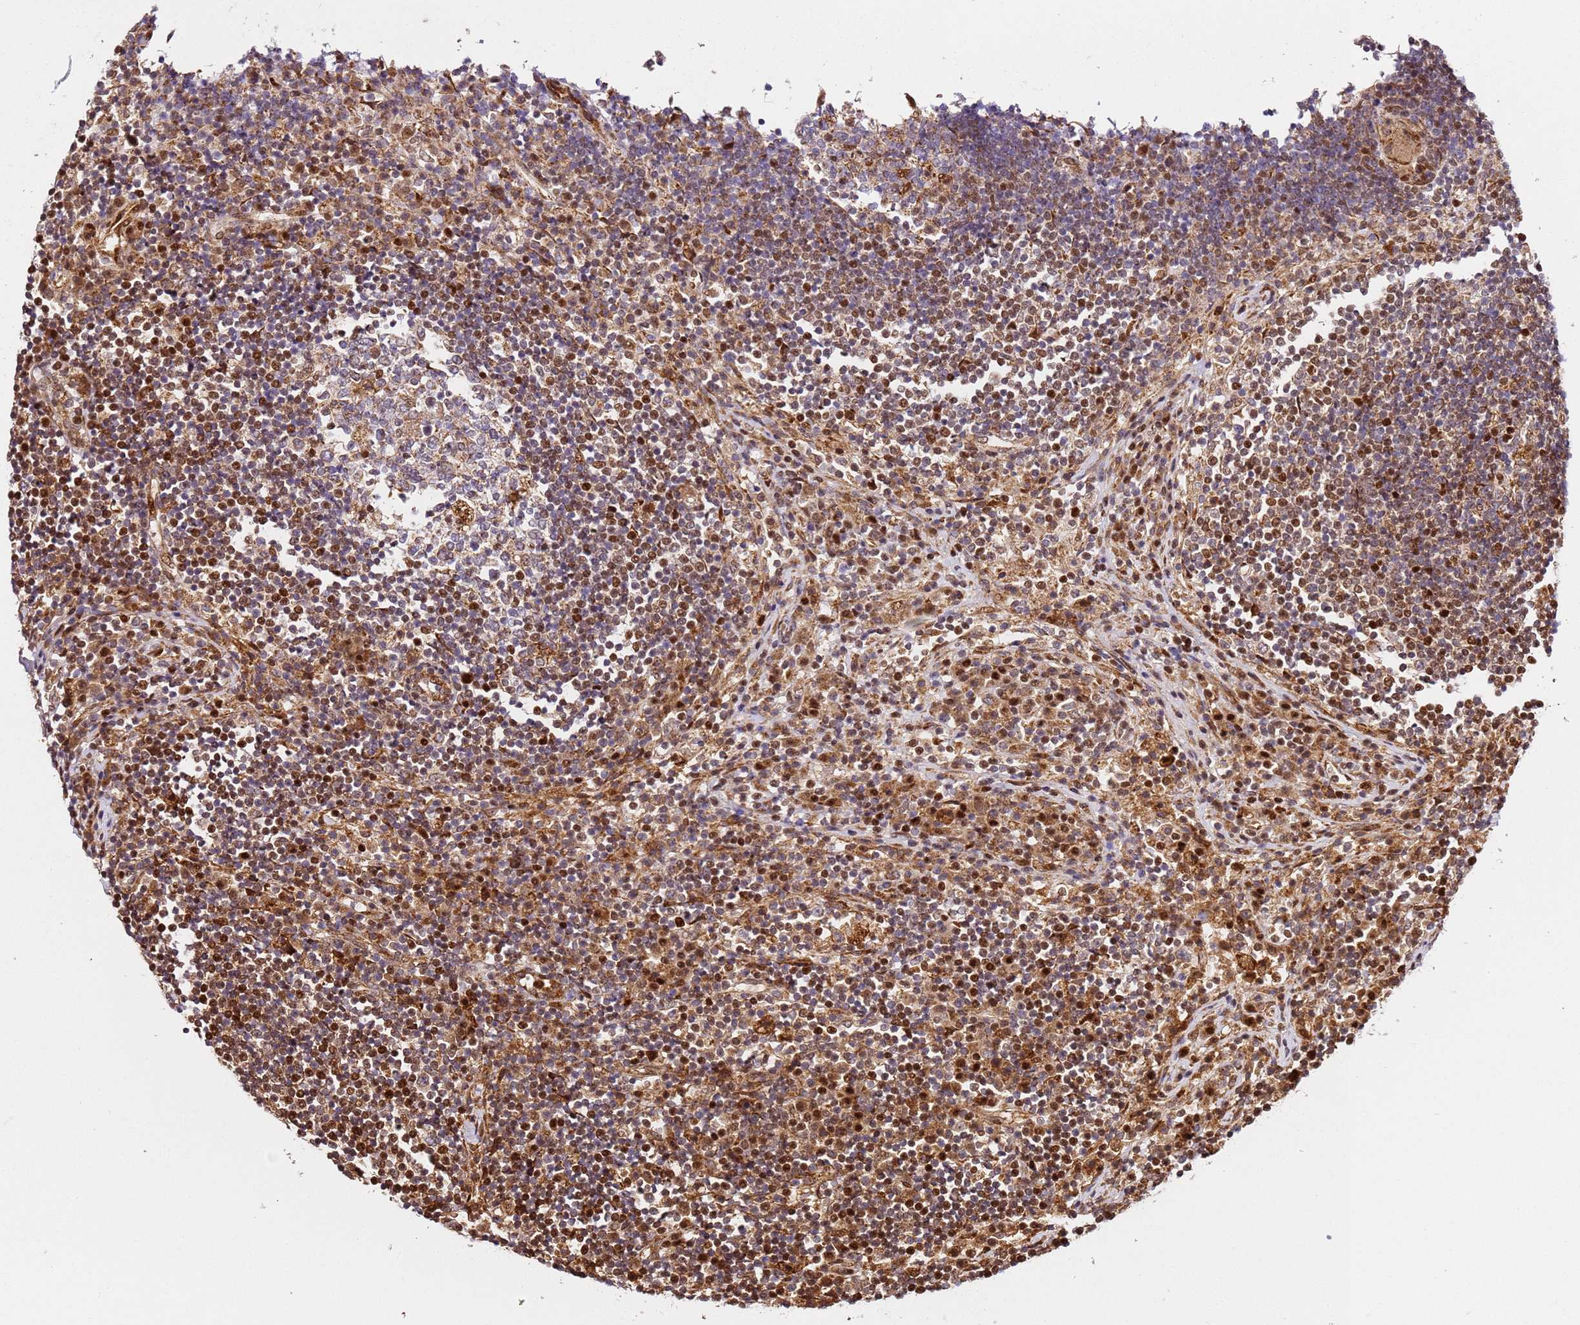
{"staining": {"intensity": "moderate", "quantity": "<25%", "location": "nuclear"}, "tissue": "lymph node", "cell_type": "Germinal center cells", "image_type": "normal", "snomed": [{"axis": "morphology", "description": "Normal tissue, NOS"}, {"axis": "topography", "description": "Lymph node"}], "caption": "Brown immunohistochemical staining in normal human lymph node reveals moderate nuclear expression in about <25% of germinal center cells. The staining was performed using DAB to visualize the protein expression in brown, while the nuclei were stained in blue with hematoxylin (Magnification: 20x).", "gene": "SMOX", "patient": {"sex": "female", "age": 53}}